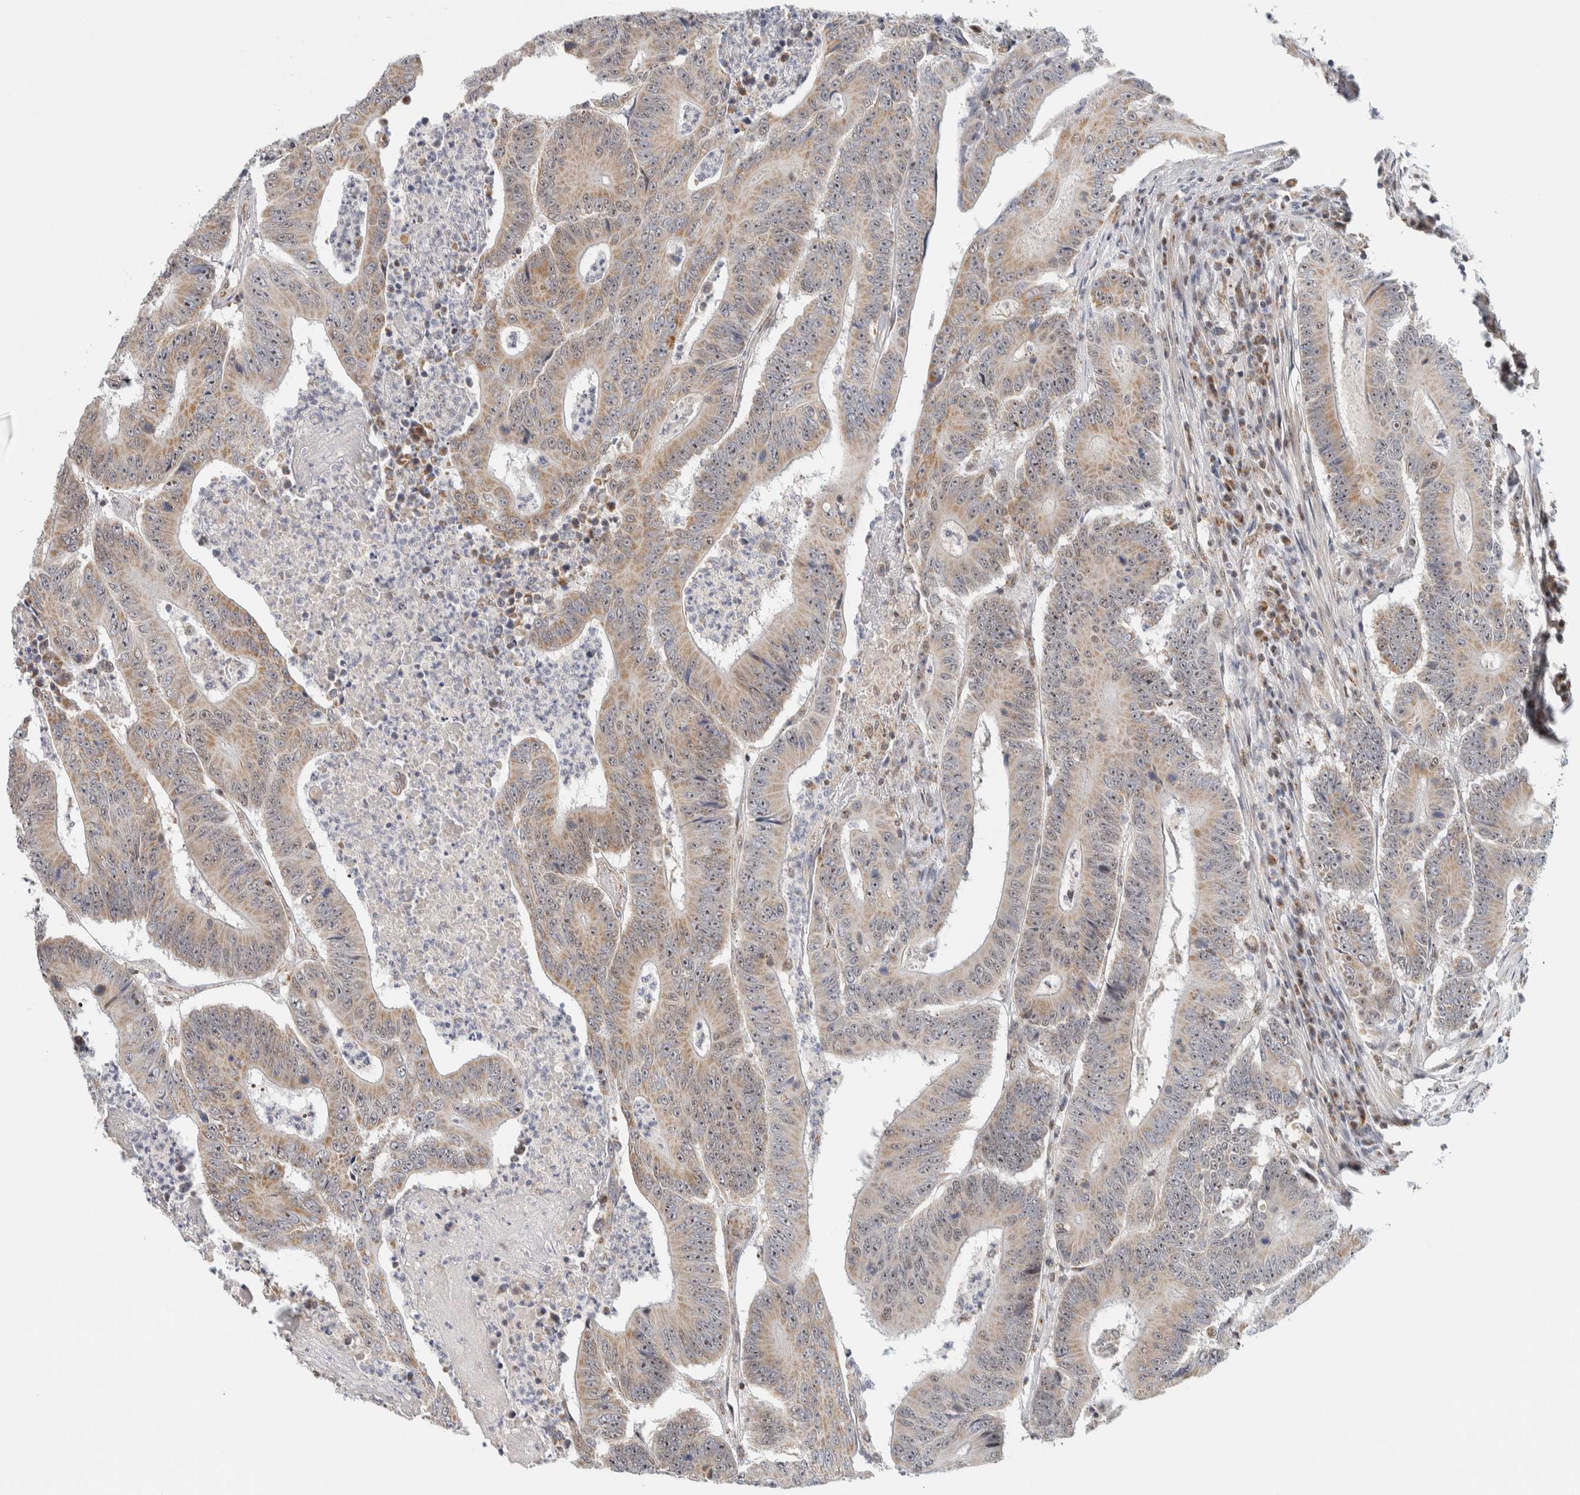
{"staining": {"intensity": "moderate", "quantity": ">75%", "location": "cytoplasmic/membranous,nuclear"}, "tissue": "colorectal cancer", "cell_type": "Tumor cells", "image_type": "cancer", "snomed": [{"axis": "morphology", "description": "Adenocarcinoma, NOS"}, {"axis": "topography", "description": "Colon"}], "caption": "An image of colorectal adenocarcinoma stained for a protein demonstrates moderate cytoplasmic/membranous and nuclear brown staining in tumor cells.", "gene": "TSPAN32", "patient": {"sex": "male", "age": 83}}